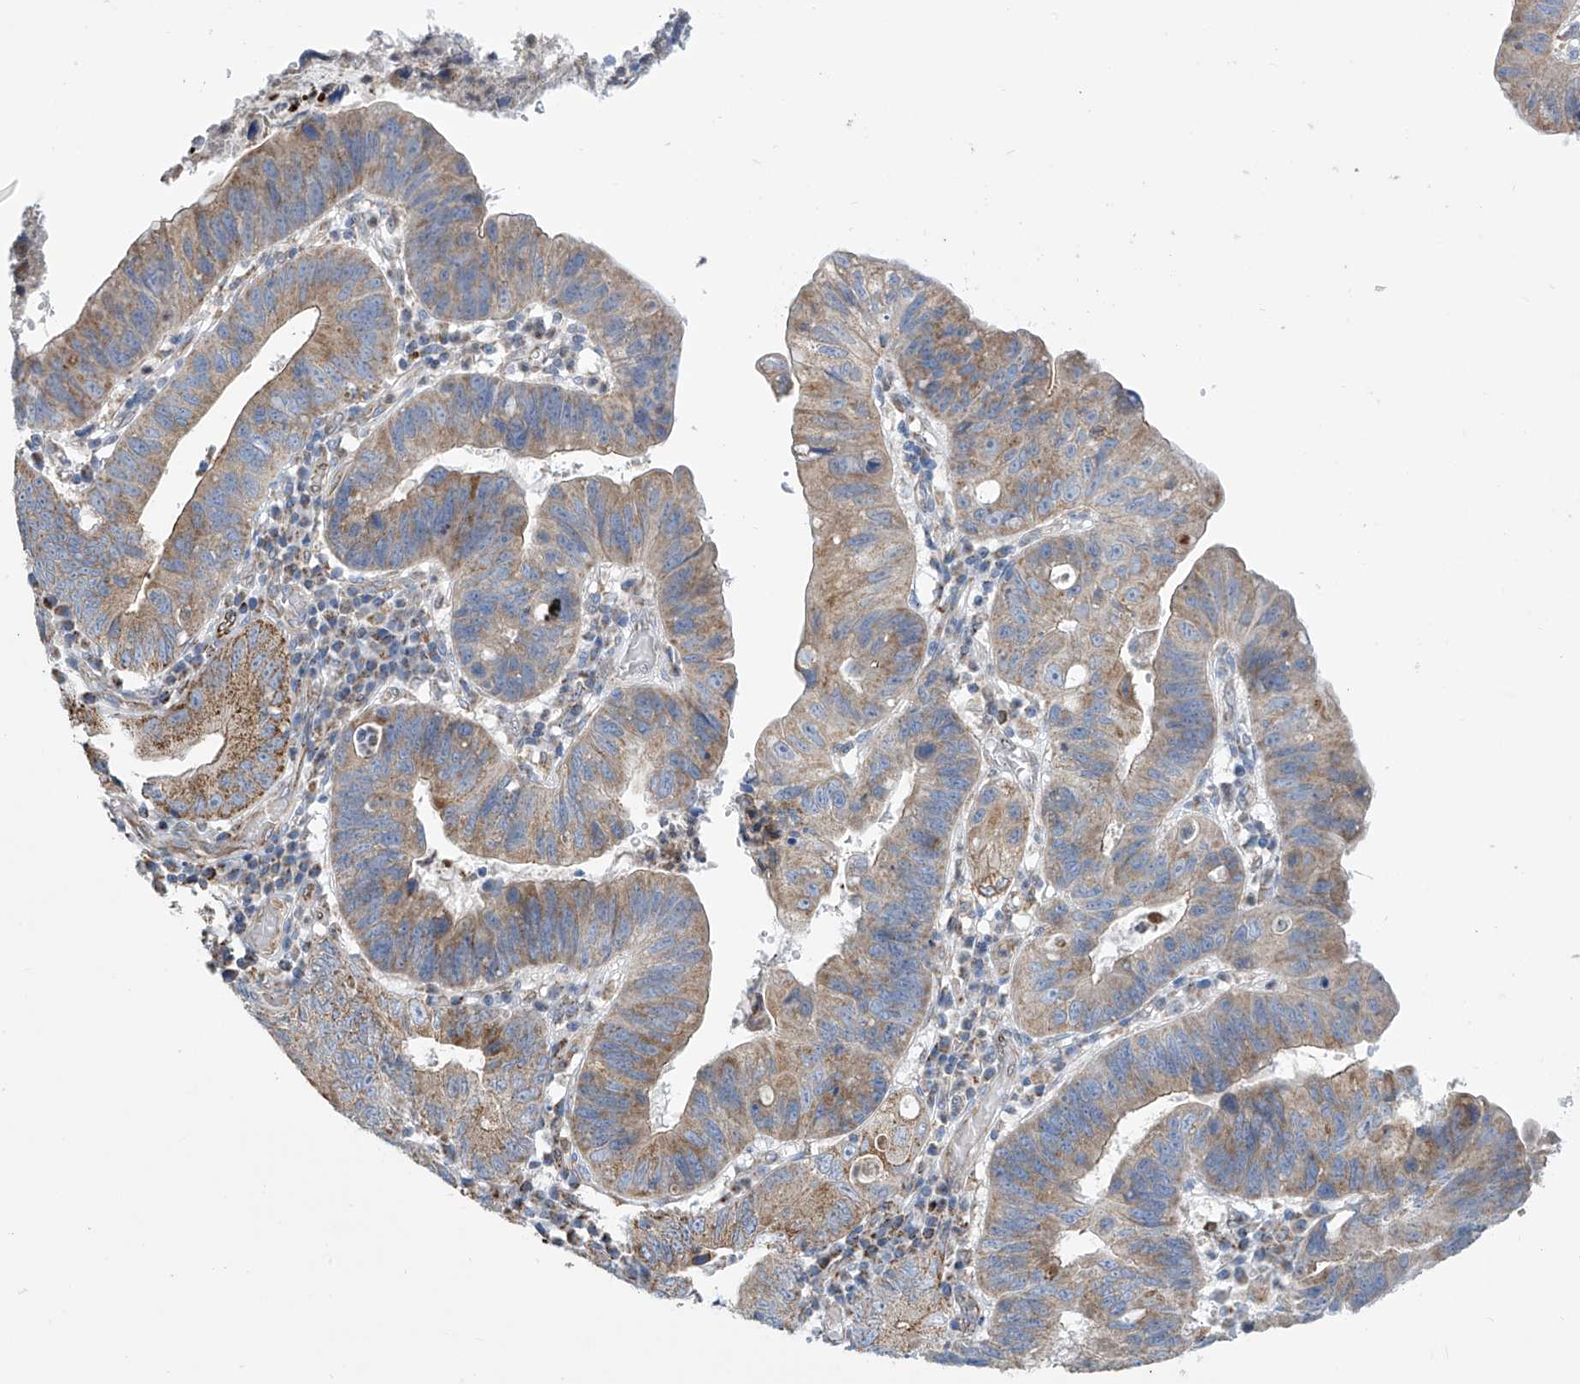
{"staining": {"intensity": "moderate", "quantity": "25%-75%", "location": "cytoplasmic/membranous"}, "tissue": "stomach cancer", "cell_type": "Tumor cells", "image_type": "cancer", "snomed": [{"axis": "morphology", "description": "Adenocarcinoma, NOS"}, {"axis": "topography", "description": "Stomach"}], "caption": "Immunohistochemistry image of stomach cancer (adenocarcinoma) stained for a protein (brown), which shows medium levels of moderate cytoplasmic/membranous staining in approximately 25%-75% of tumor cells.", "gene": "EIF5B", "patient": {"sex": "male", "age": 59}}